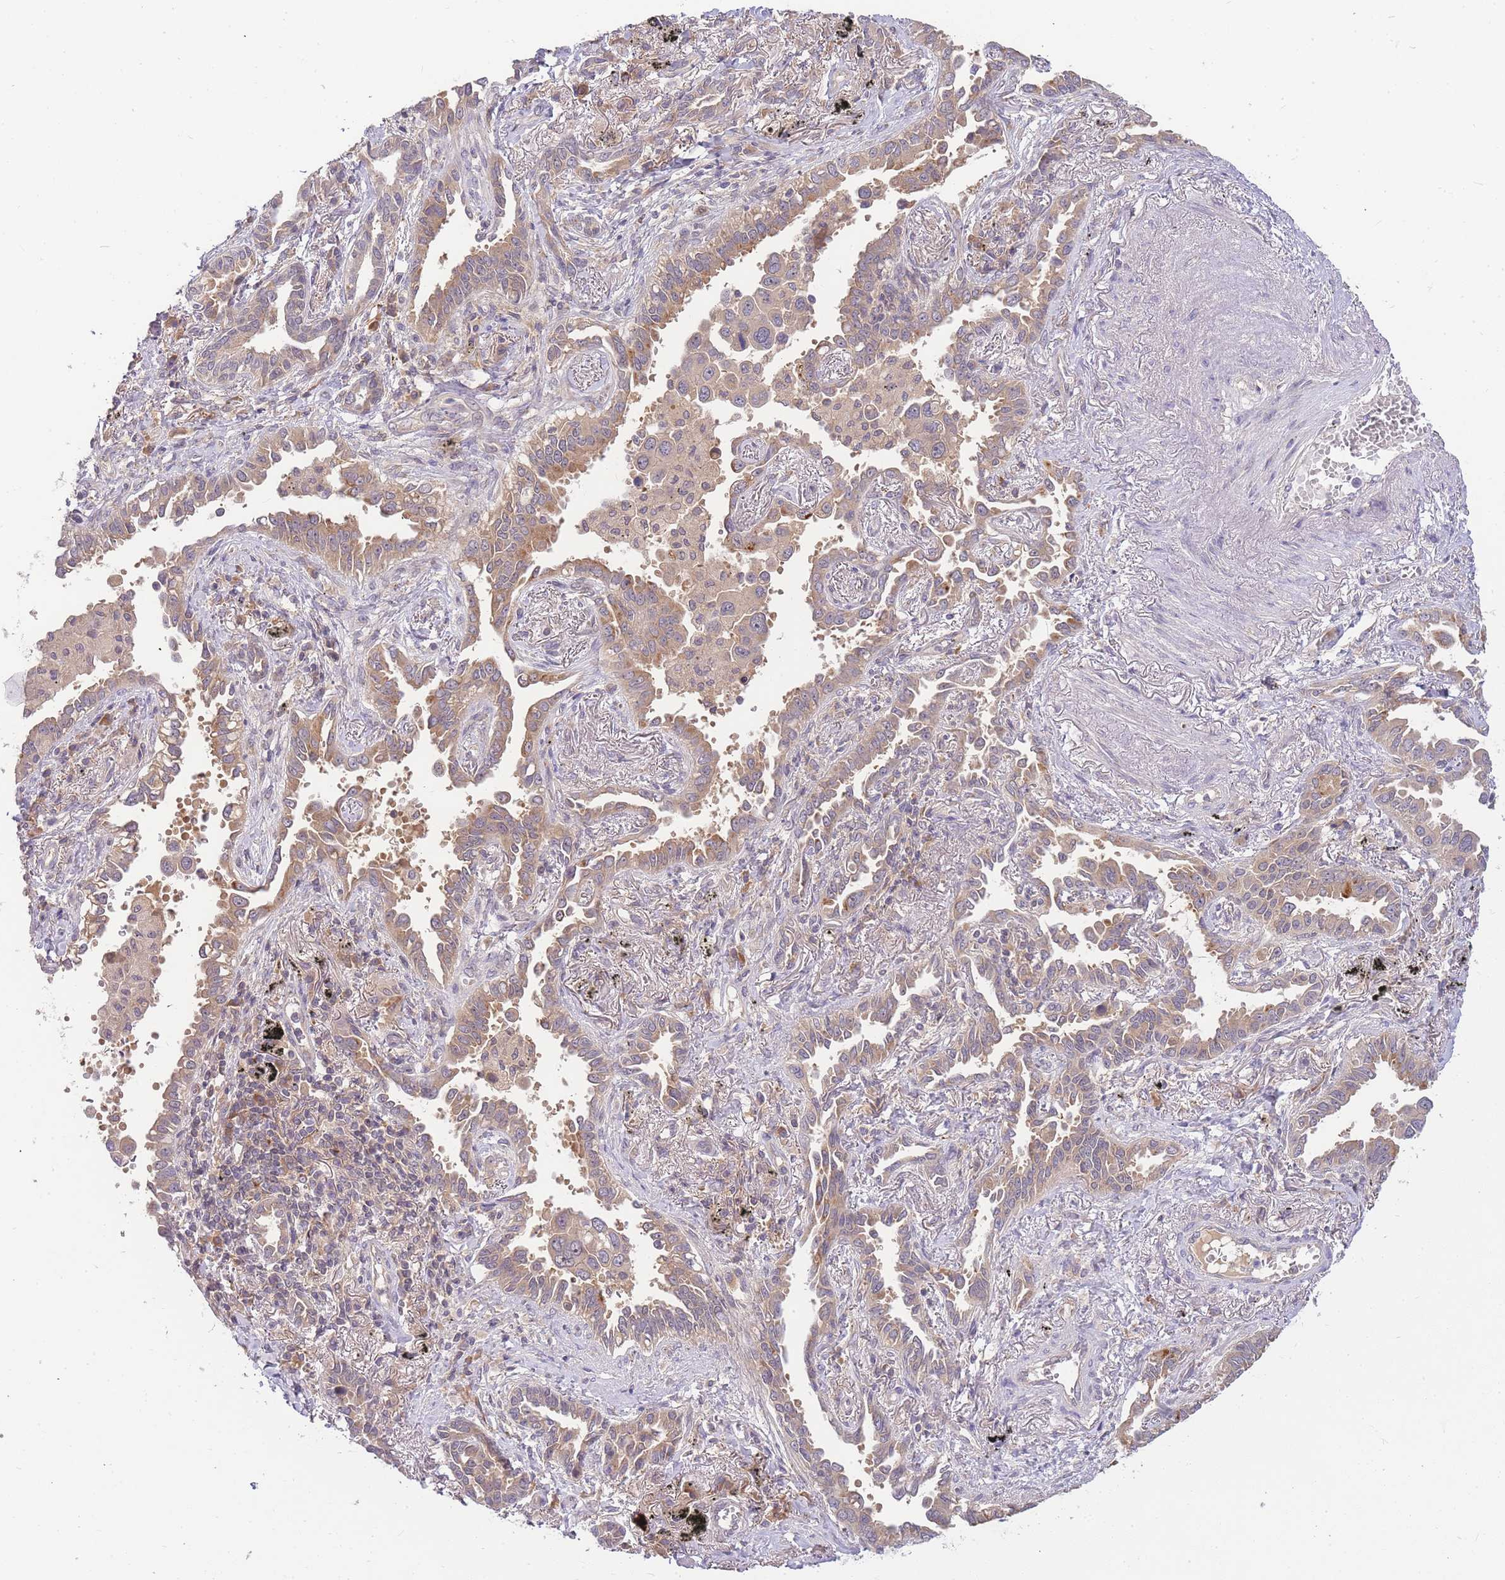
{"staining": {"intensity": "weak", "quantity": ">75%", "location": "cytoplasmic/membranous"}, "tissue": "lung cancer", "cell_type": "Tumor cells", "image_type": "cancer", "snomed": [{"axis": "morphology", "description": "Adenocarcinoma, NOS"}, {"axis": "topography", "description": "Lung"}], "caption": "A high-resolution micrograph shows immunohistochemistry (IHC) staining of lung adenocarcinoma, which demonstrates weak cytoplasmic/membranous positivity in approximately >75% of tumor cells.", "gene": "ZNF577", "patient": {"sex": "male", "age": 67}}